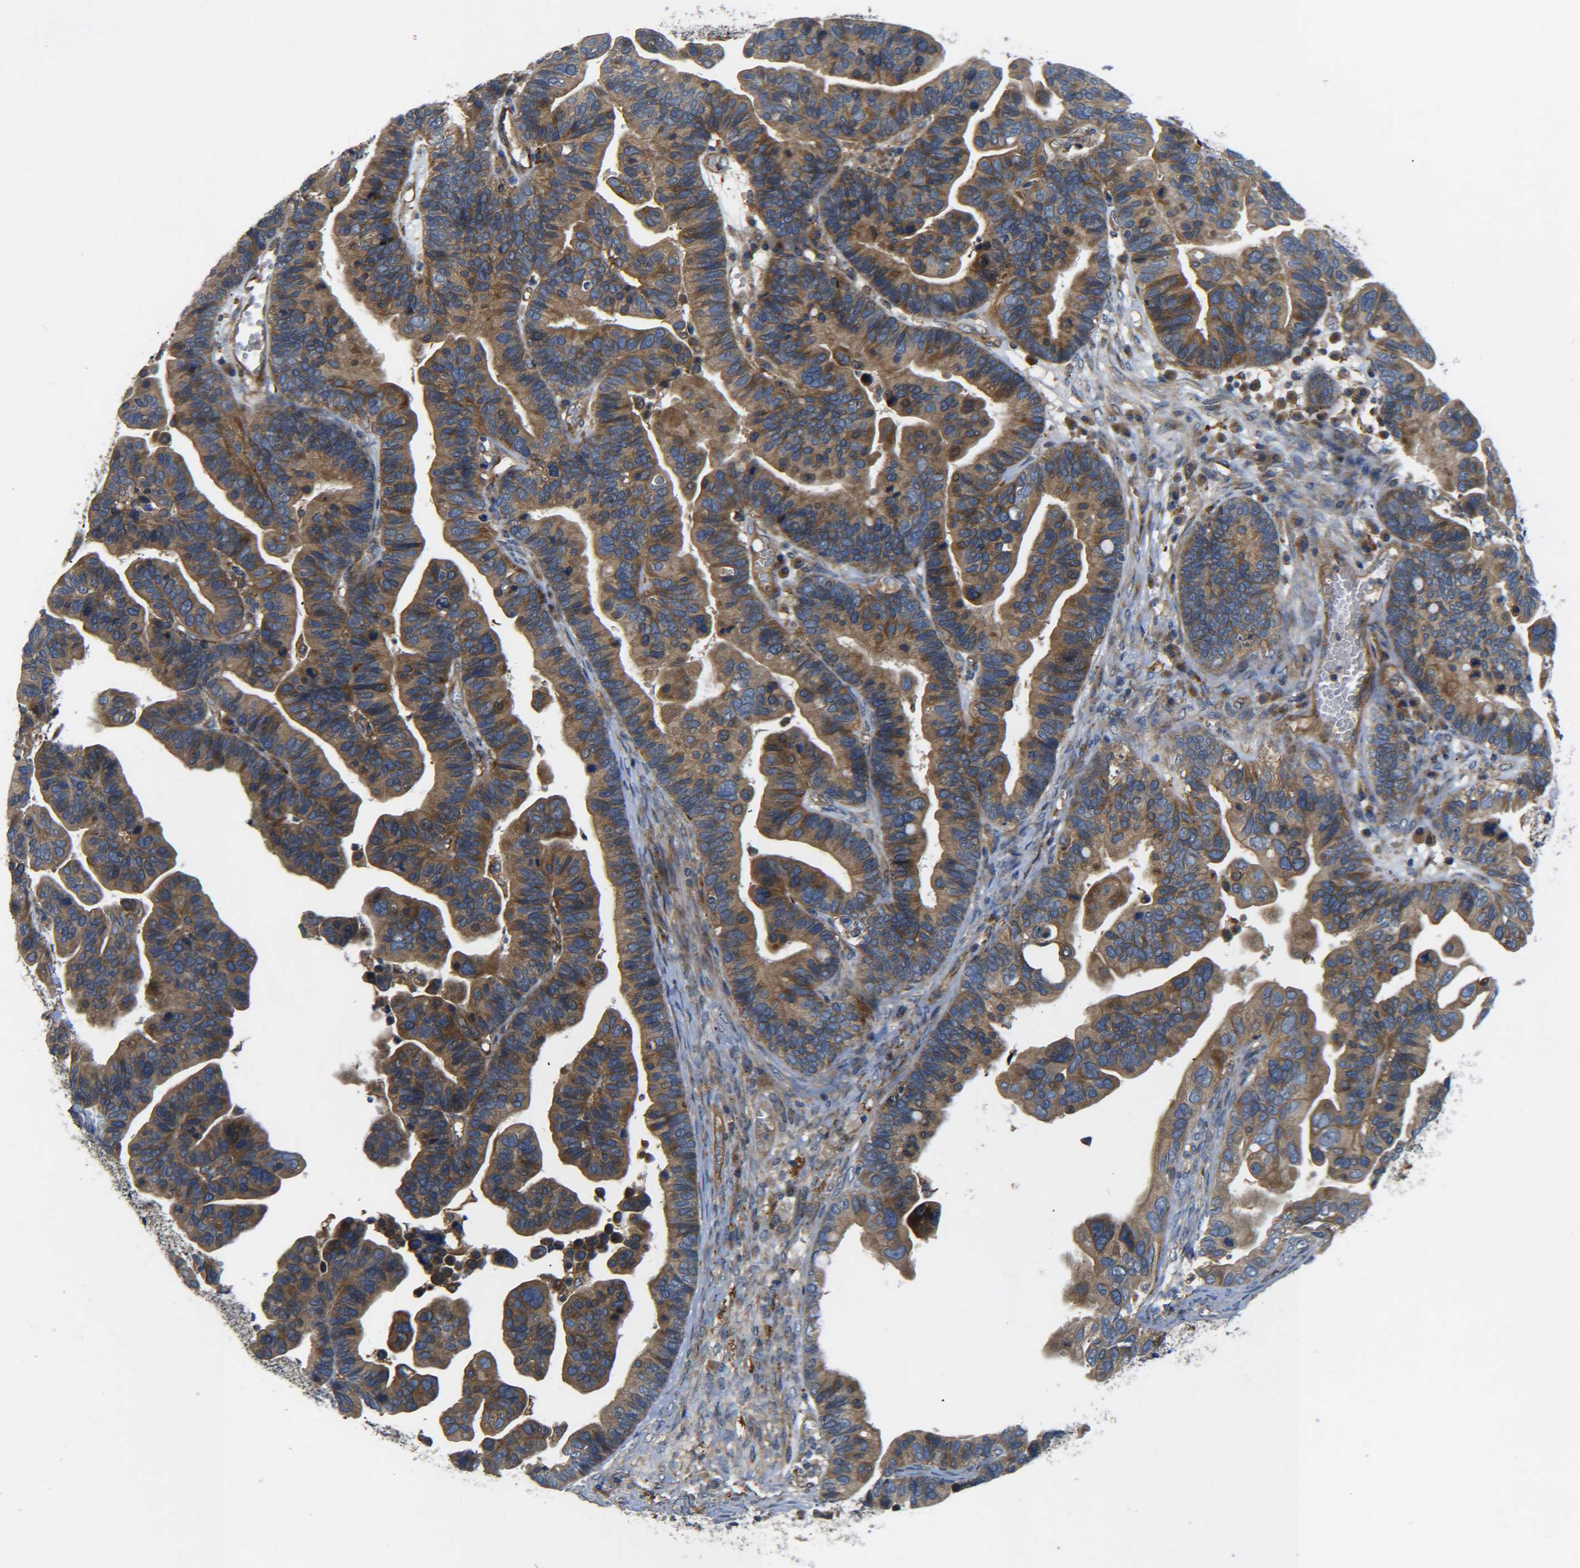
{"staining": {"intensity": "strong", "quantity": ">75%", "location": "cytoplasmic/membranous"}, "tissue": "ovarian cancer", "cell_type": "Tumor cells", "image_type": "cancer", "snomed": [{"axis": "morphology", "description": "Cystadenocarcinoma, serous, NOS"}, {"axis": "topography", "description": "Ovary"}], "caption": "Immunohistochemical staining of serous cystadenocarcinoma (ovarian) displays high levels of strong cytoplasmic/membranous positivity in approximately >75% of tumor cells. The staining was performed using DAB (3,3'-diaminobenzidine), with brown indicating positive protein expression. Nuclei are stained blue with hematoxylin.", "gene": "LRCH3", "patient": {"sex": "female", "age": 56}}